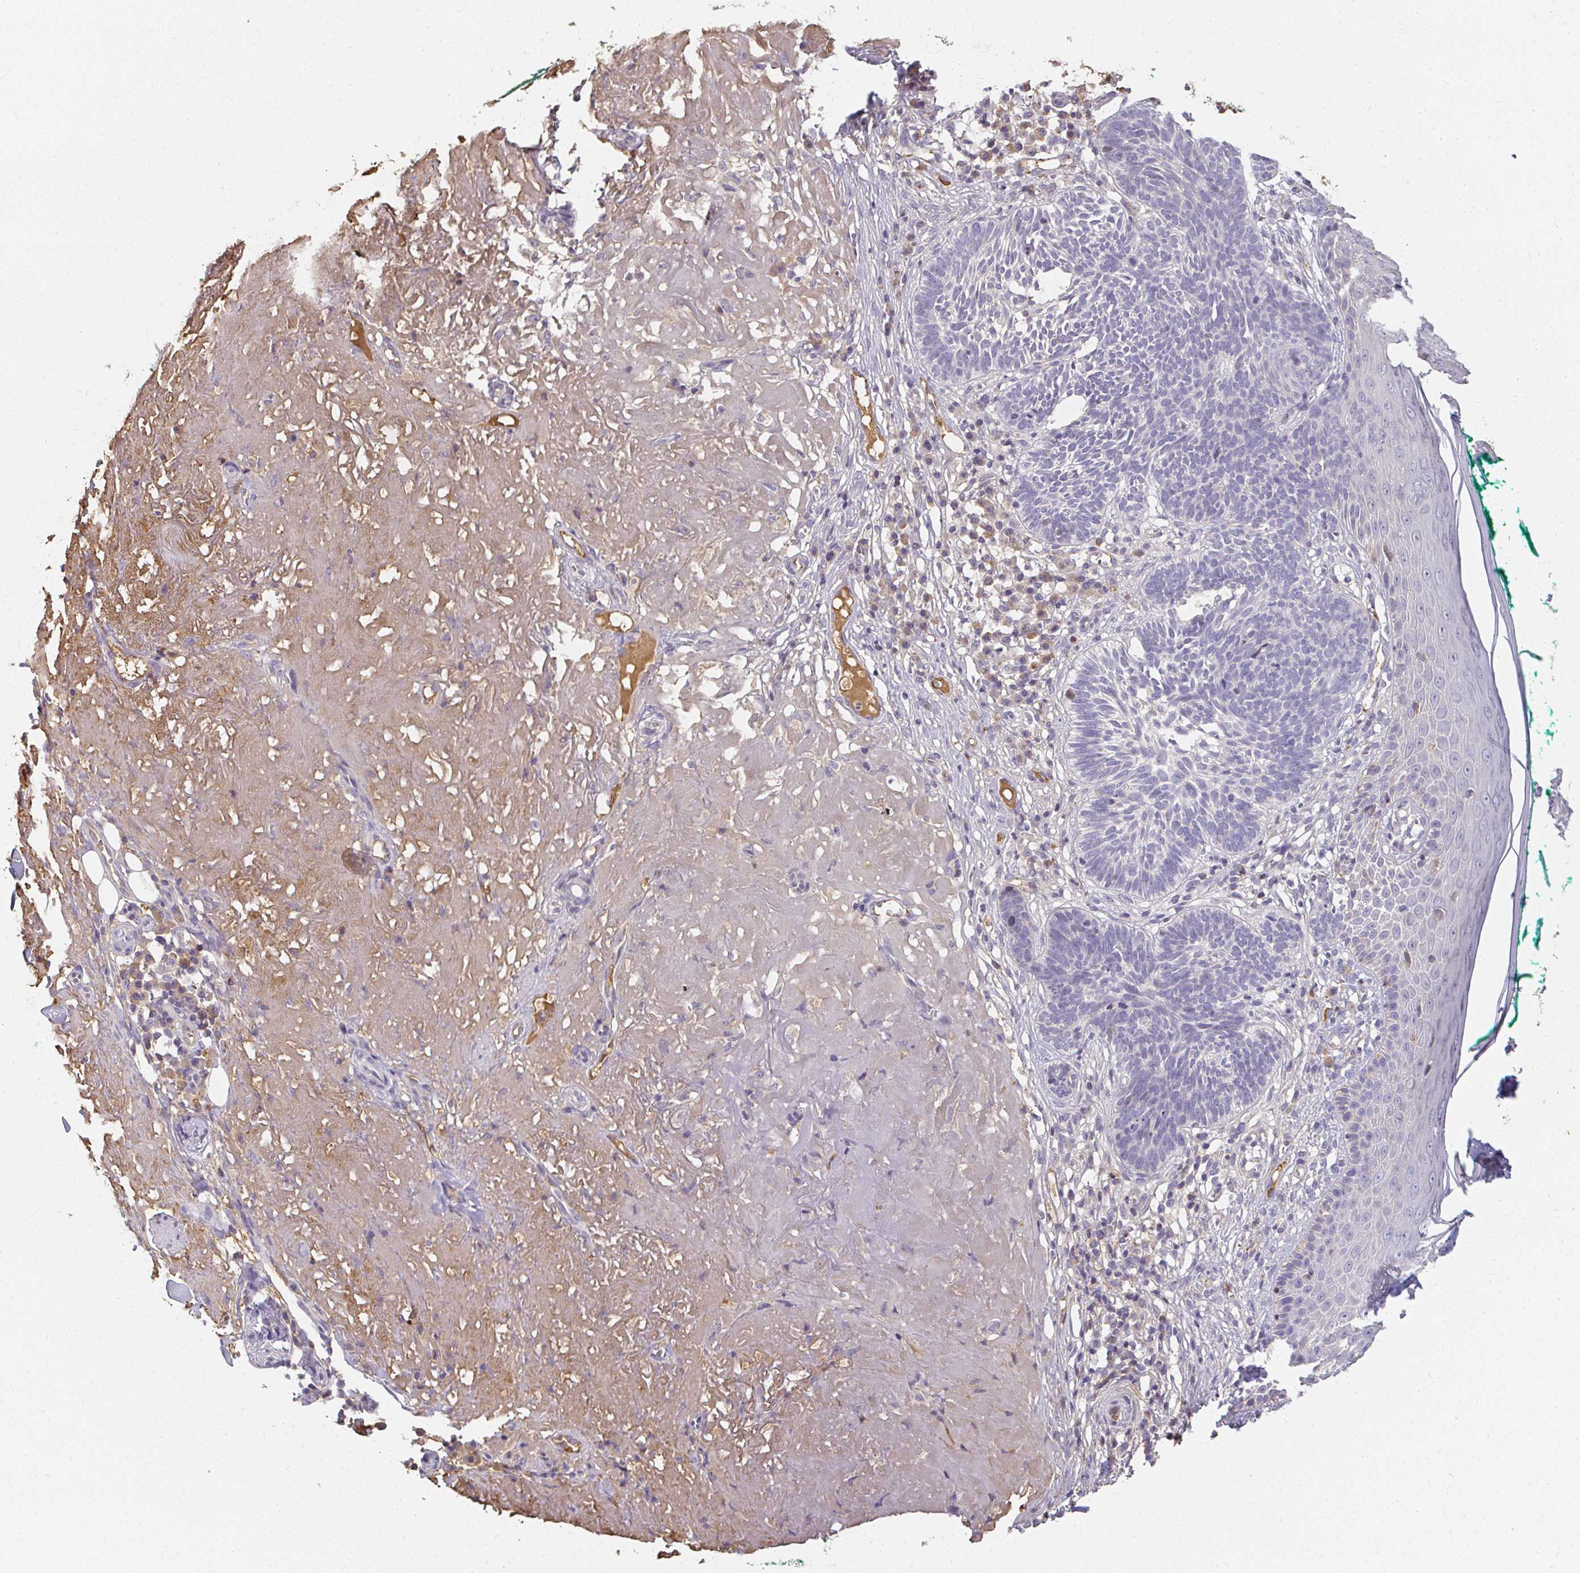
{"staining": {"intensity": "negative", "quantity": "none", "location": "none"}, "tissue": "skin cancer", "cell_type": "Tumor cells", "image_type": "cancer", "snomed": [{"axis": "morphology", "description": "Basal cell carcinoma"}, {"axis": "topography", "description": "Skin"}, {"axis": "topography", "description": "Skin of face"}], "caption": "Immunohistochemical staining of human skin cancer displays no significant positivity in tumor cells.", "gene": "LOXL4", "patient": {"sex": "female", "age": 80}}